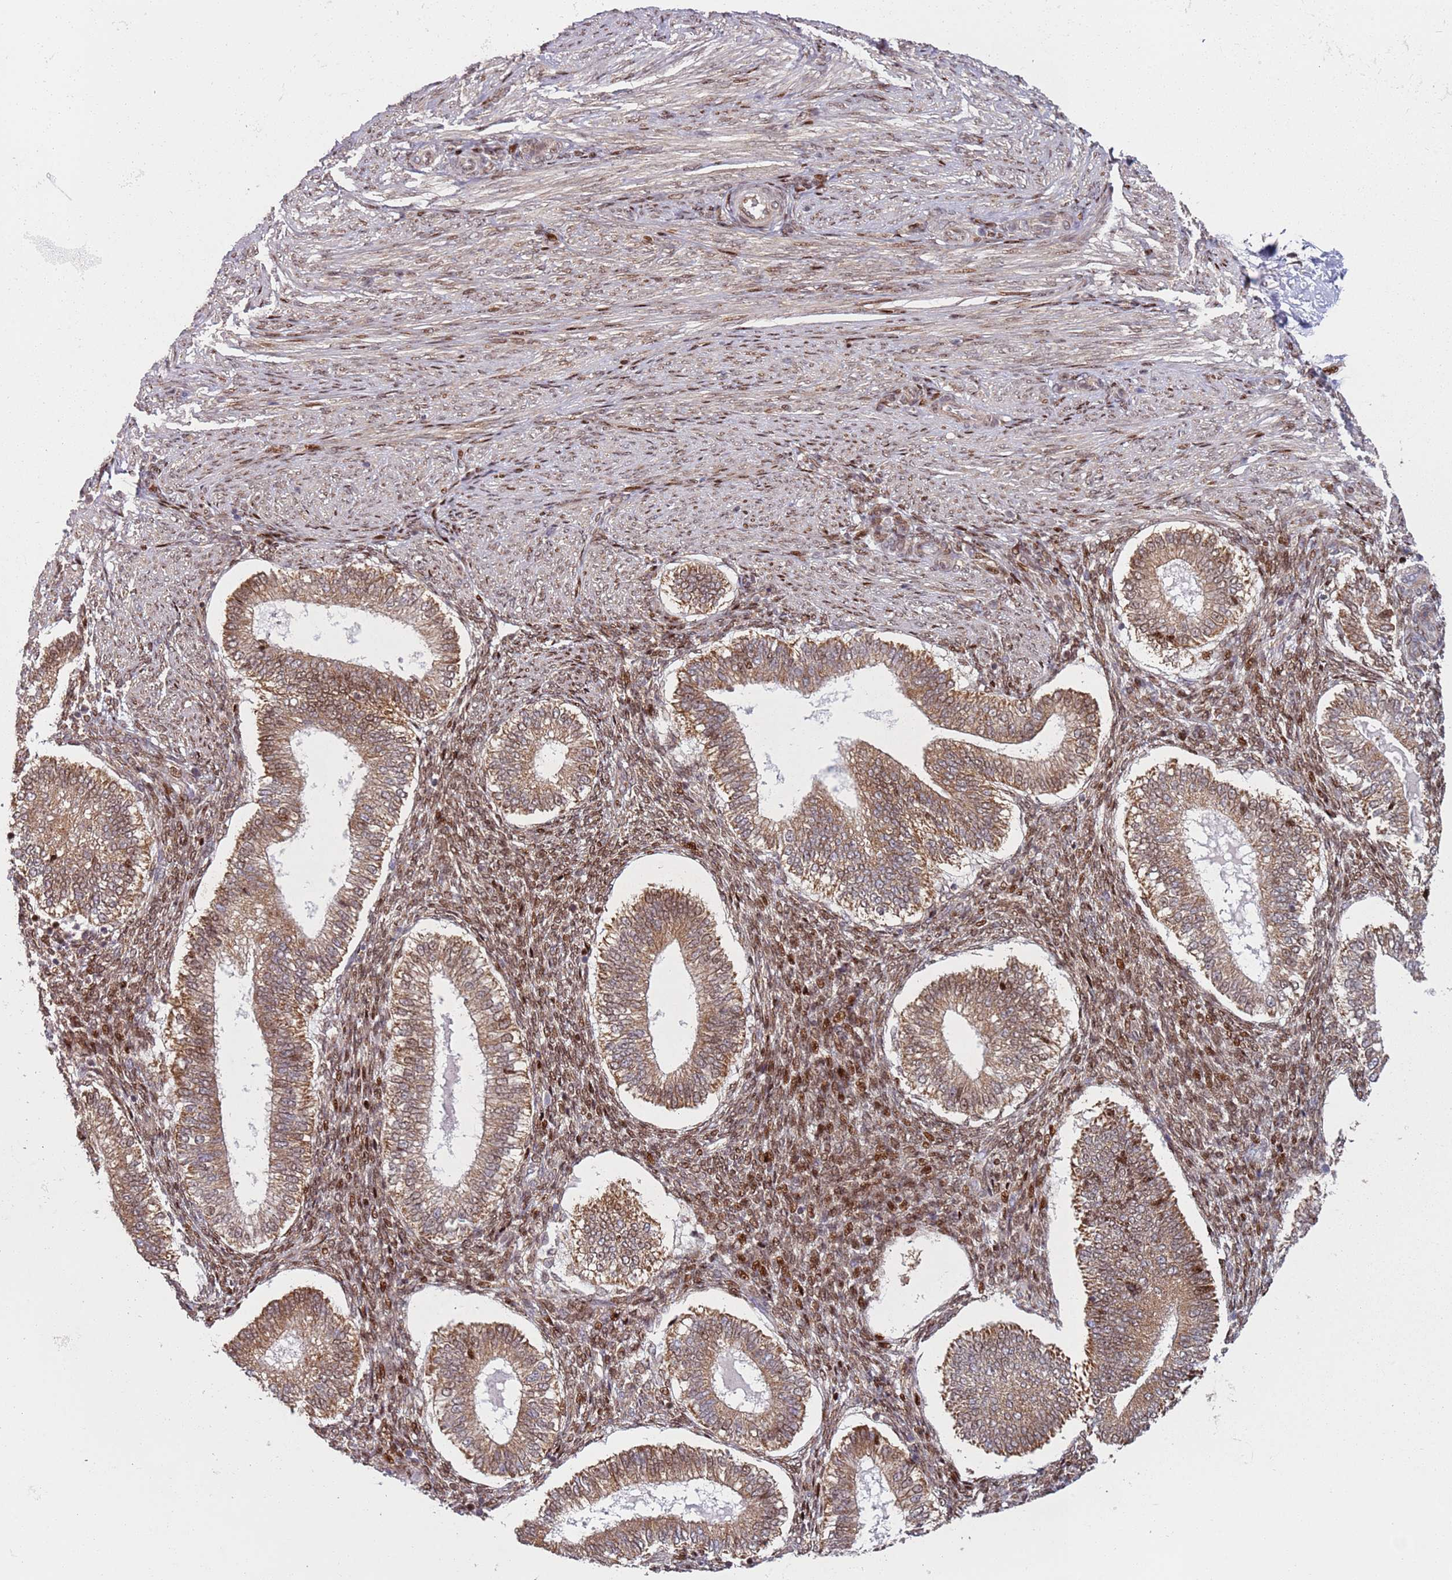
{"staining": {"intensity": "moderate", "quantity": ">75%", "location": "cytoplasmic/membranous,nuclear"}, "tissue": "endometrium", "cell_type": "Cells in endometrial stroma", "image_type": "normal", "snomed": [{"axis": "morphology", "description": "Normal tissue, NOS"}, {"axis": "topography", "description": "Endometrium"}], "caption": "A brown stain shows moderate cytoplasmic/membranous,nuclear expression of a protein in cells in endometrial stroma of unremarkable human endometrium. The staining was performed using DAB to visualize the protein expression in brown, while the nuclei were stained in blue with hematoxylin (Magnification: 20x).", "gene": "HNRNPLL", "patient": {"sex": "female", "age": 25}}